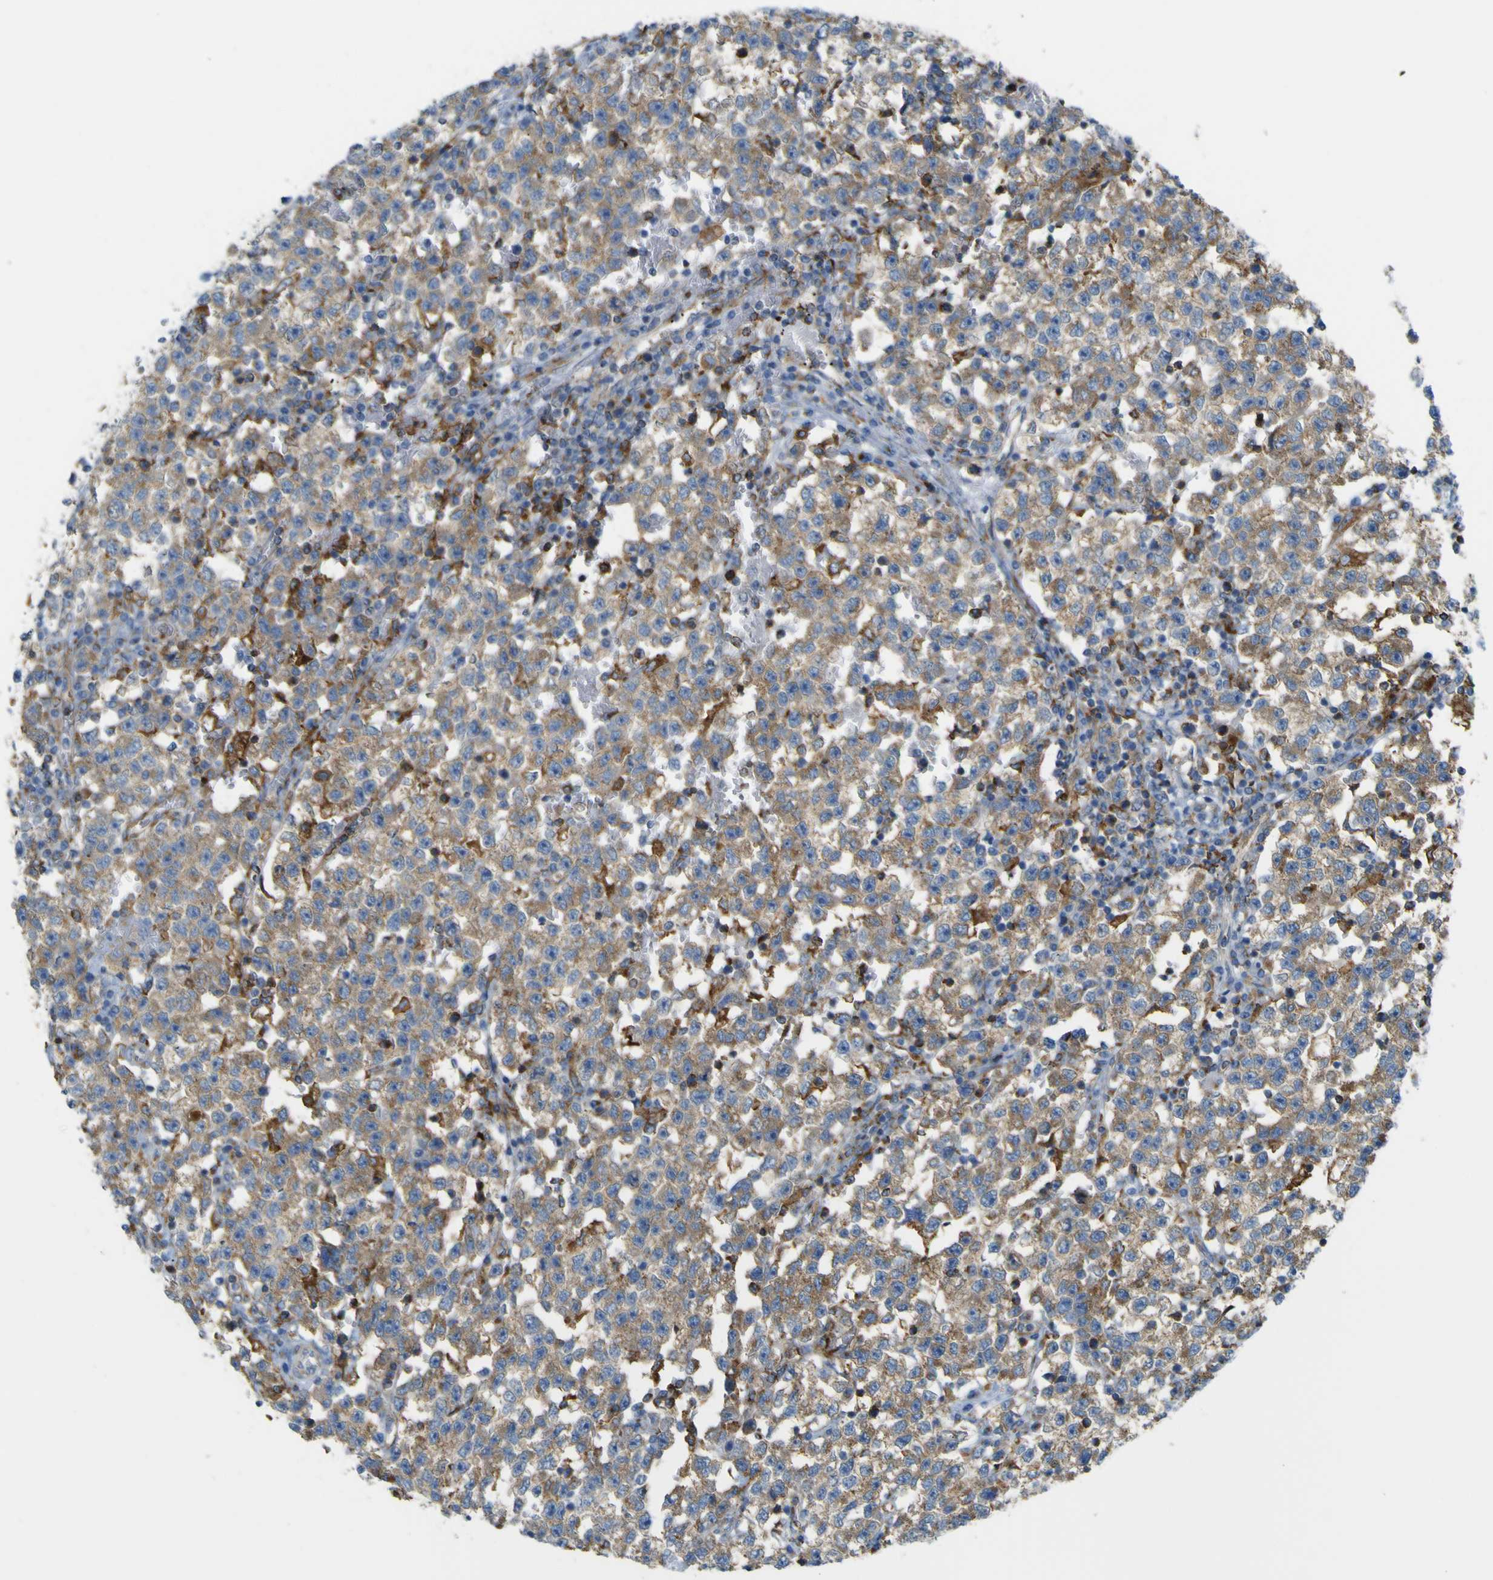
{"staining": {"intensity": "moderate", "quantity": ">75%", "location": "cytoplasmic/membranous"}, "tissue": "testis cancer", "cell_type": "Tumor cells", "image_type": "cancer", "snomed": [{"axis": "morphology", "description": "Seminoma, NOS"}, {"axis": "topography", "description": "Testis"}], "caption": "Testis seminoma tissue exhibits moderate cytoplasmic/membranous positivity in about >75% of tumor cells, visualized by immunohistochemistry.", "gene": "IGF2R", "patient": {"sex": "male", "age": 22}}